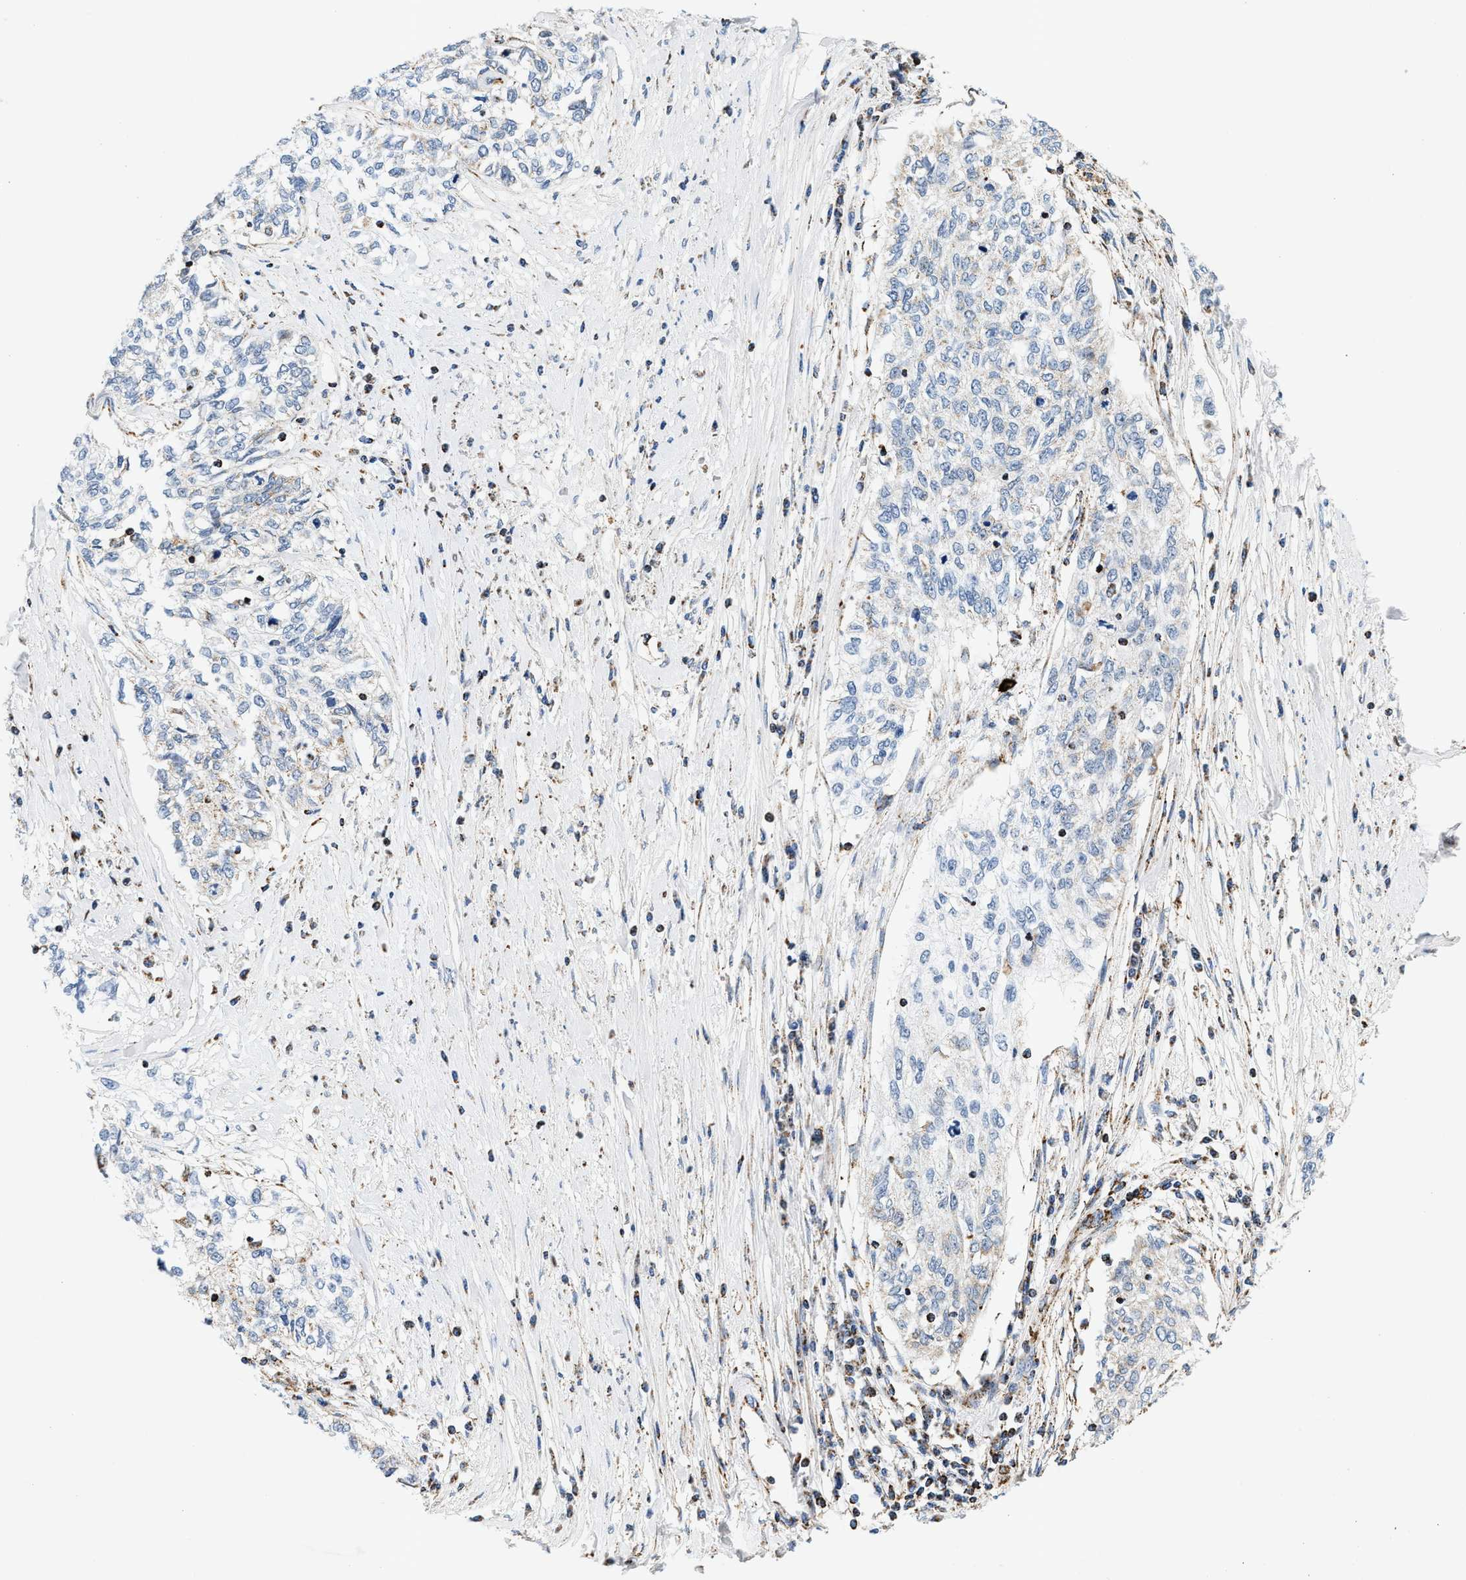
{"staining": {"intensity": "moderate", "quantity": "<25%", "location": "cytoplasmic/membranous"}, "tissue": "cervical cancer", "cell_type": "Tumor cells", "image_type": "cancer", "snomed": [{"axis": "morphology", "description": "Squamous cell carcinoma, NOS"}, {"axis": "topography", "description": "Cervix"}], "caption": "Protein staining by immunohistochemistry displays moderate cytoplasmic/membranous positivity in approximately <25% of tumor cells in cervical squamous cell carcinoma. The staining was performed using DAB to visualize the protein expression in brown, while the nuclei were stained in blue with hematoxylin (Magnification: 20x).", "gene": "PDE1A", "patient": {"sex": "female", "age": 57}}